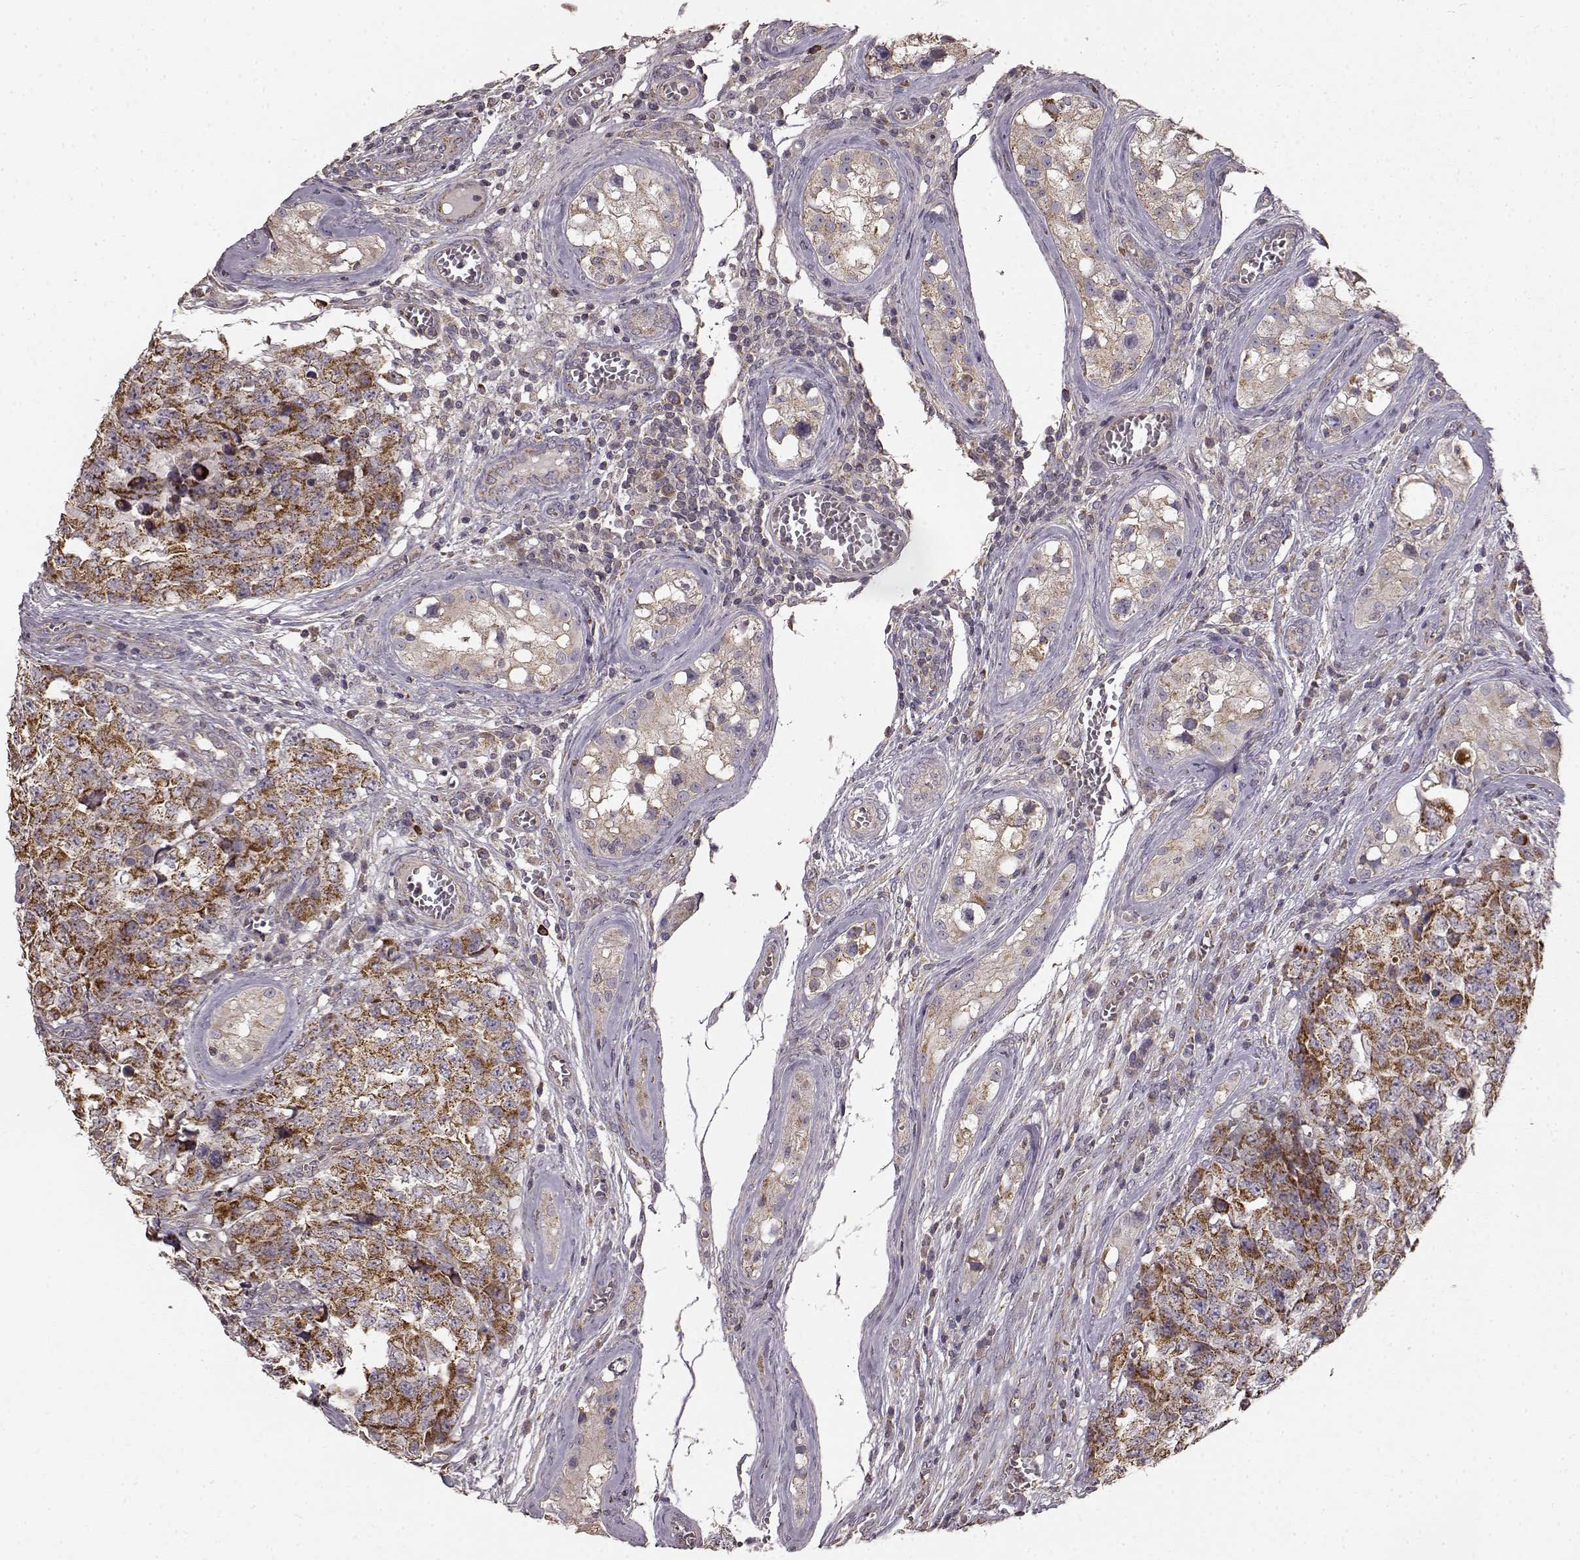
{"staining": {"intensity": "strong", "quantity": ">75%", "location": "cytoplasmic/membranous"}, "tissue": "testis cancer", "cell_type": "Tumor cells", "image_type": "cancer", "snomed": [{"axis": "morphology", "description": "Carcinoma, Embryonal, NOS"}, {"axis": "topography", "description": "Testis"}], "caption": "DAB (3,3'-diaminobenzidine) immunohistochemical staining of human testis cancer (embryonal carcinoma) displays strong cytoplasmic/membranous protein staining in approximately >75% of tumor cells. Using DAB (3,3'-diaminobenzidine) (brown) and hematoxylin (blue) stains, captured at high magnification using brightfield microscopy.", "gene": "ERBB3", "patient": {"sex": "male", "age": 23}}